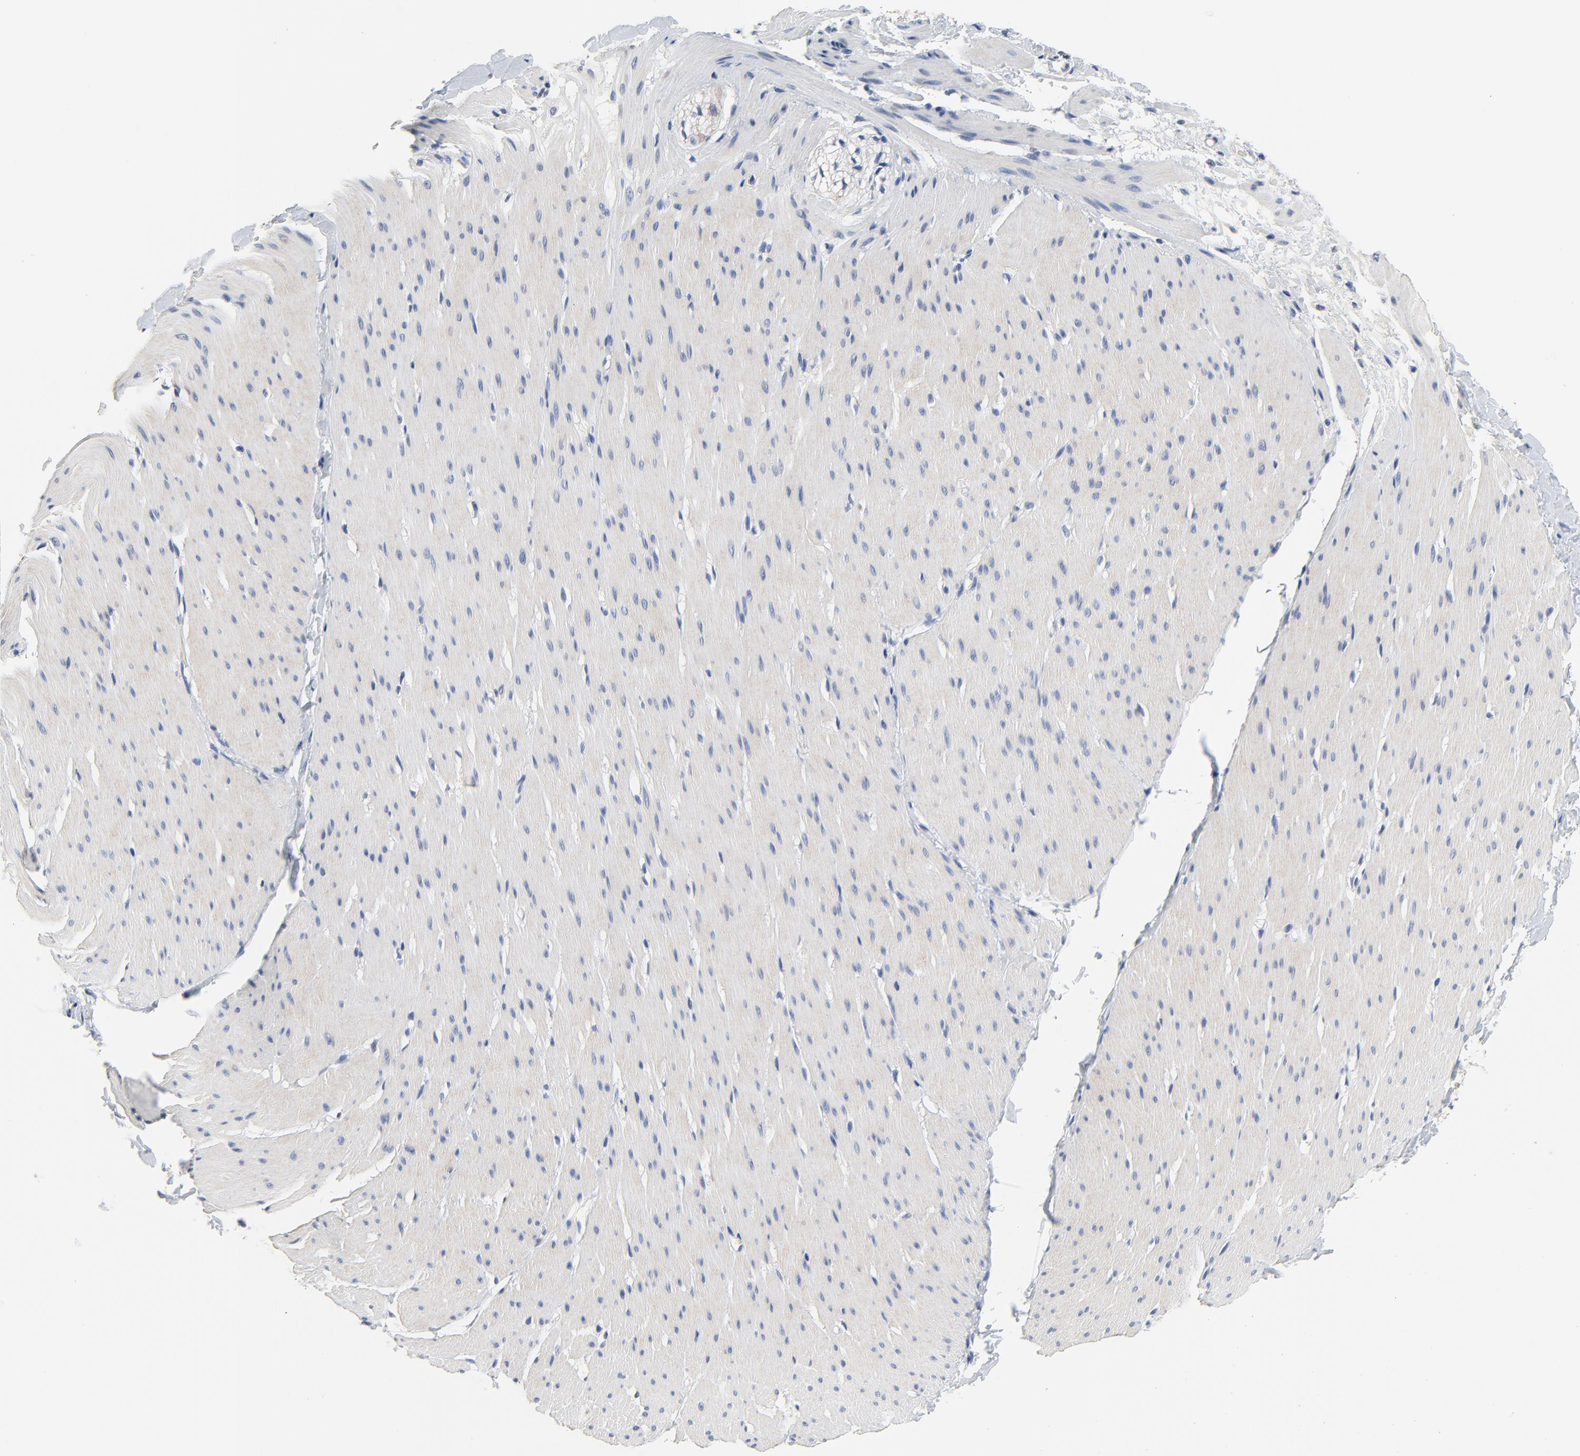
{"staining": {"intensity": "negative", "quantity": "none", "location": "none"}, "tissue": "smooth muscle", "cell_type": "Smooth muscle cells", "image_type": "normal", "snomed": [{"axis": "morphology", "description": "Normal tissue, NOS"}, {"axis": "topography", "description": "Smooth muscle"}, {"axis": "topography", "description": "Colon"}], "caption": "IHC image of benign smooth muscle stained for a protein (brown), which shows no staining in smooth muscle cells. (DAB immunohistochemistry with hematoxylin counter stain).", "gene": "FBXL5", "patient": {"sex": "male", "age": 67}}